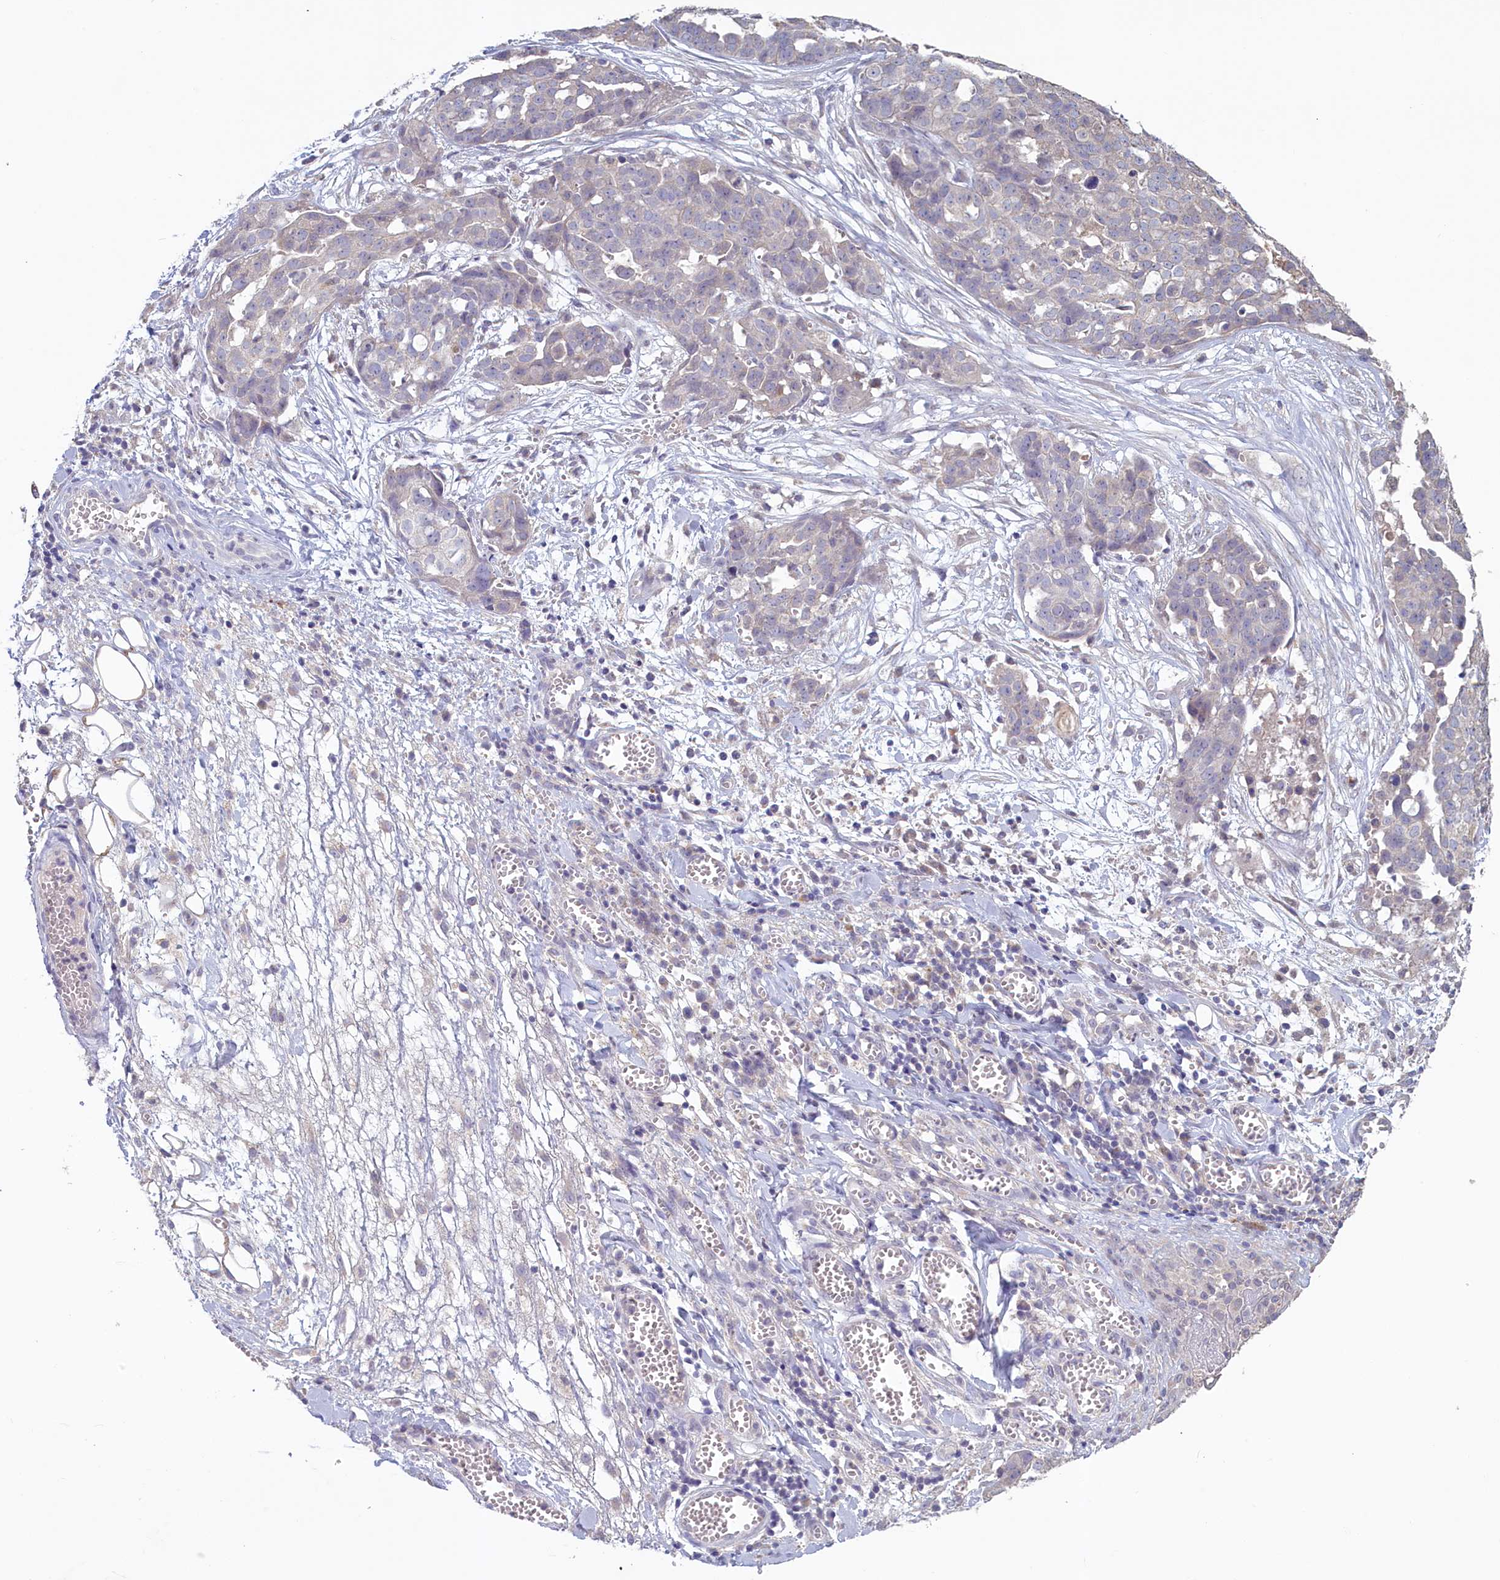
{"staining": {"intensity": "negative", "quantity": "none", "location": "none"}, "tissue": "ovarian cancer", "cell_type": "Tumor cells", "image_type": "cancer", "snomed": [{"axis": "morphology", "description": "Cystadenocarcinoma, serous, NOS"}, {"axis": "topography", "description": "Soft tissue"}, {"axis": "topography", "description": "Ovary"}], "caption": "IHC image of neoplastic tissue: human serous cystadenocarcinoma (ovarian) stained with DAB (3,3'-diaminobenzidine) shows no significant protein staining in tumor cells.", "gene": "ATF7IP2", "patient": {"sex": "female", "age": 57}}